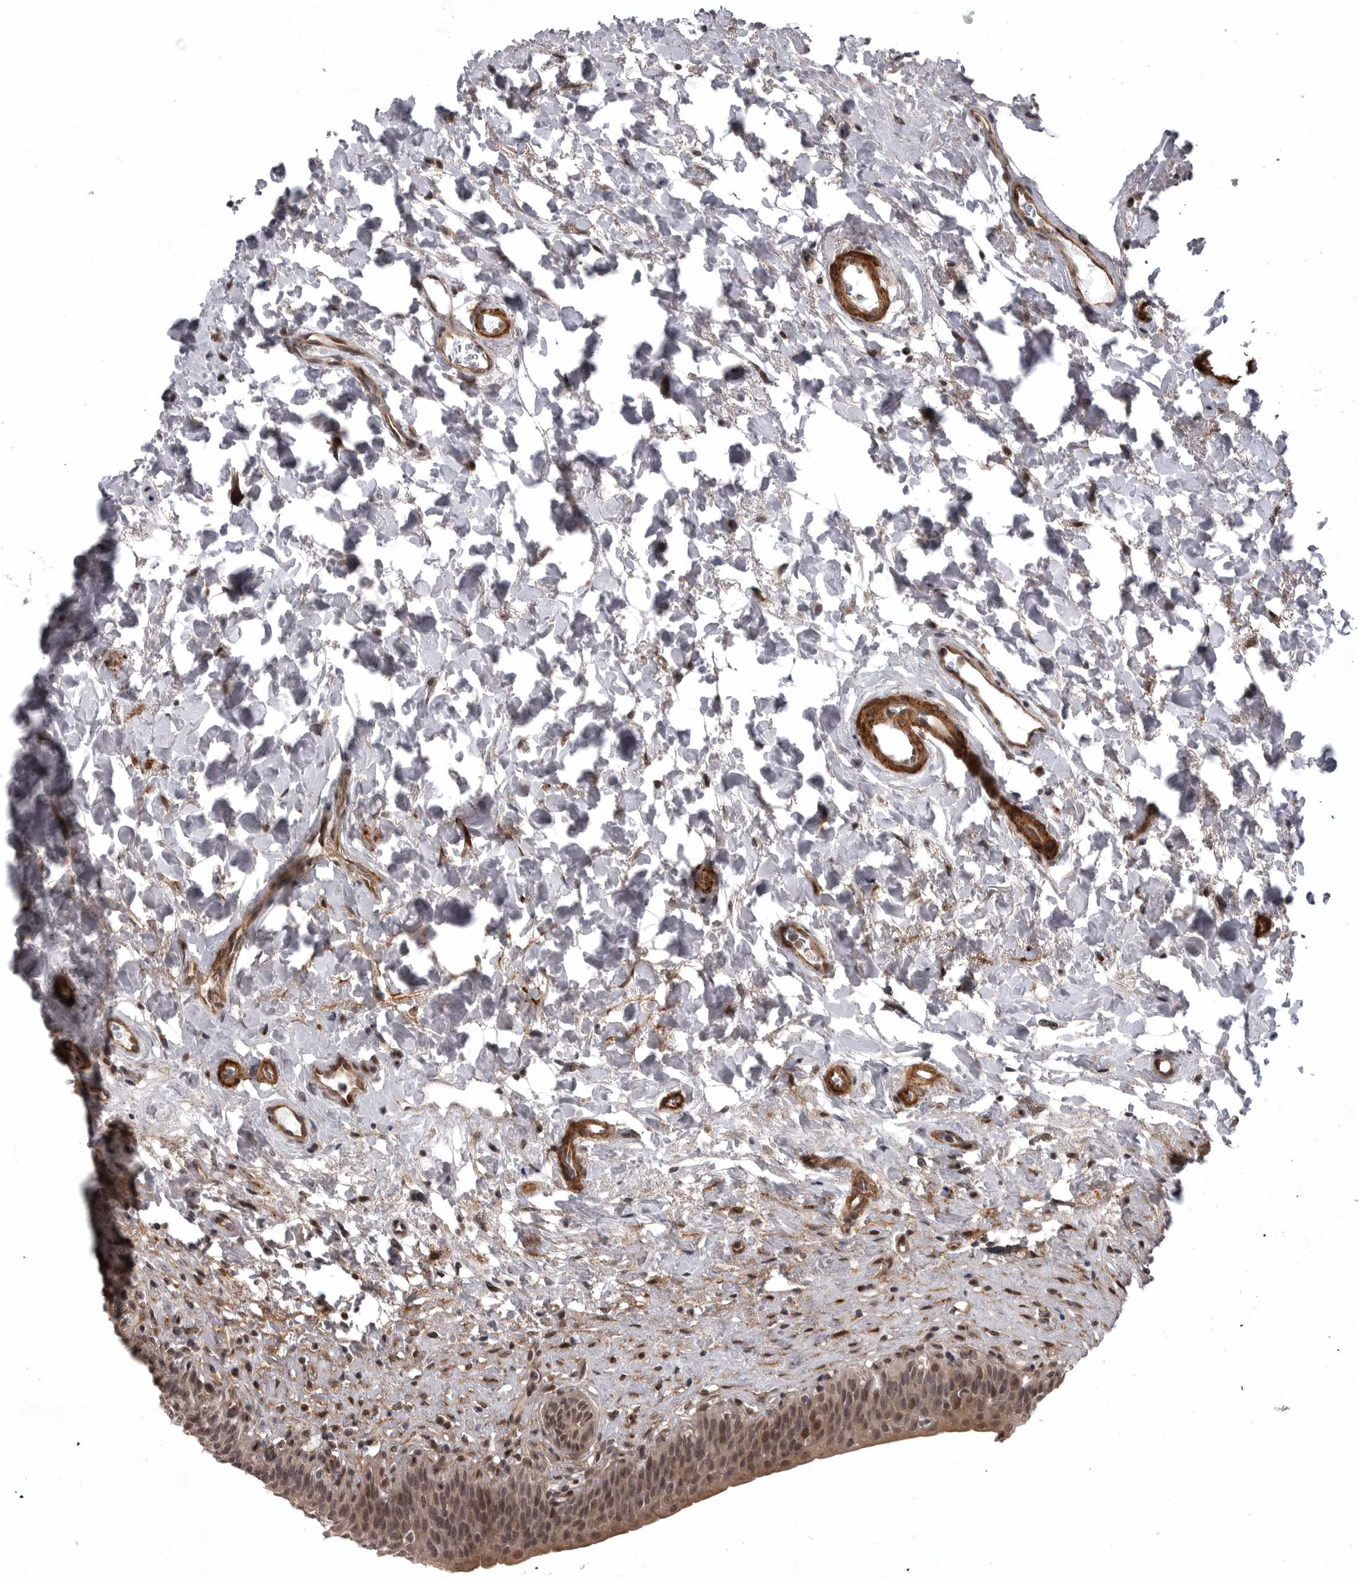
{"staining": {"intensity": "moderate", "quantity": ">75%", "location": "cytoplasmic/membranous,nuclear"}, "tissue": "urinary bladder", "cell_type": "Urothelial cells", "image_type": "normal", "snomed": [{"axis": "morphology", "description": "Normal tissue, NOS"}, {"axis": "topography", "description": "Urinary bladder"}], "caption": "IHC micrograph of unremarkable human urinary bladder stained for a protein (brown), which demonstrates medium levels of moderate cytoplasmic/membranous,nuclear staining in about >75% of urothelial cells.", "gene": "SNX16", "patient": {"sex": "male", "age": 83}}